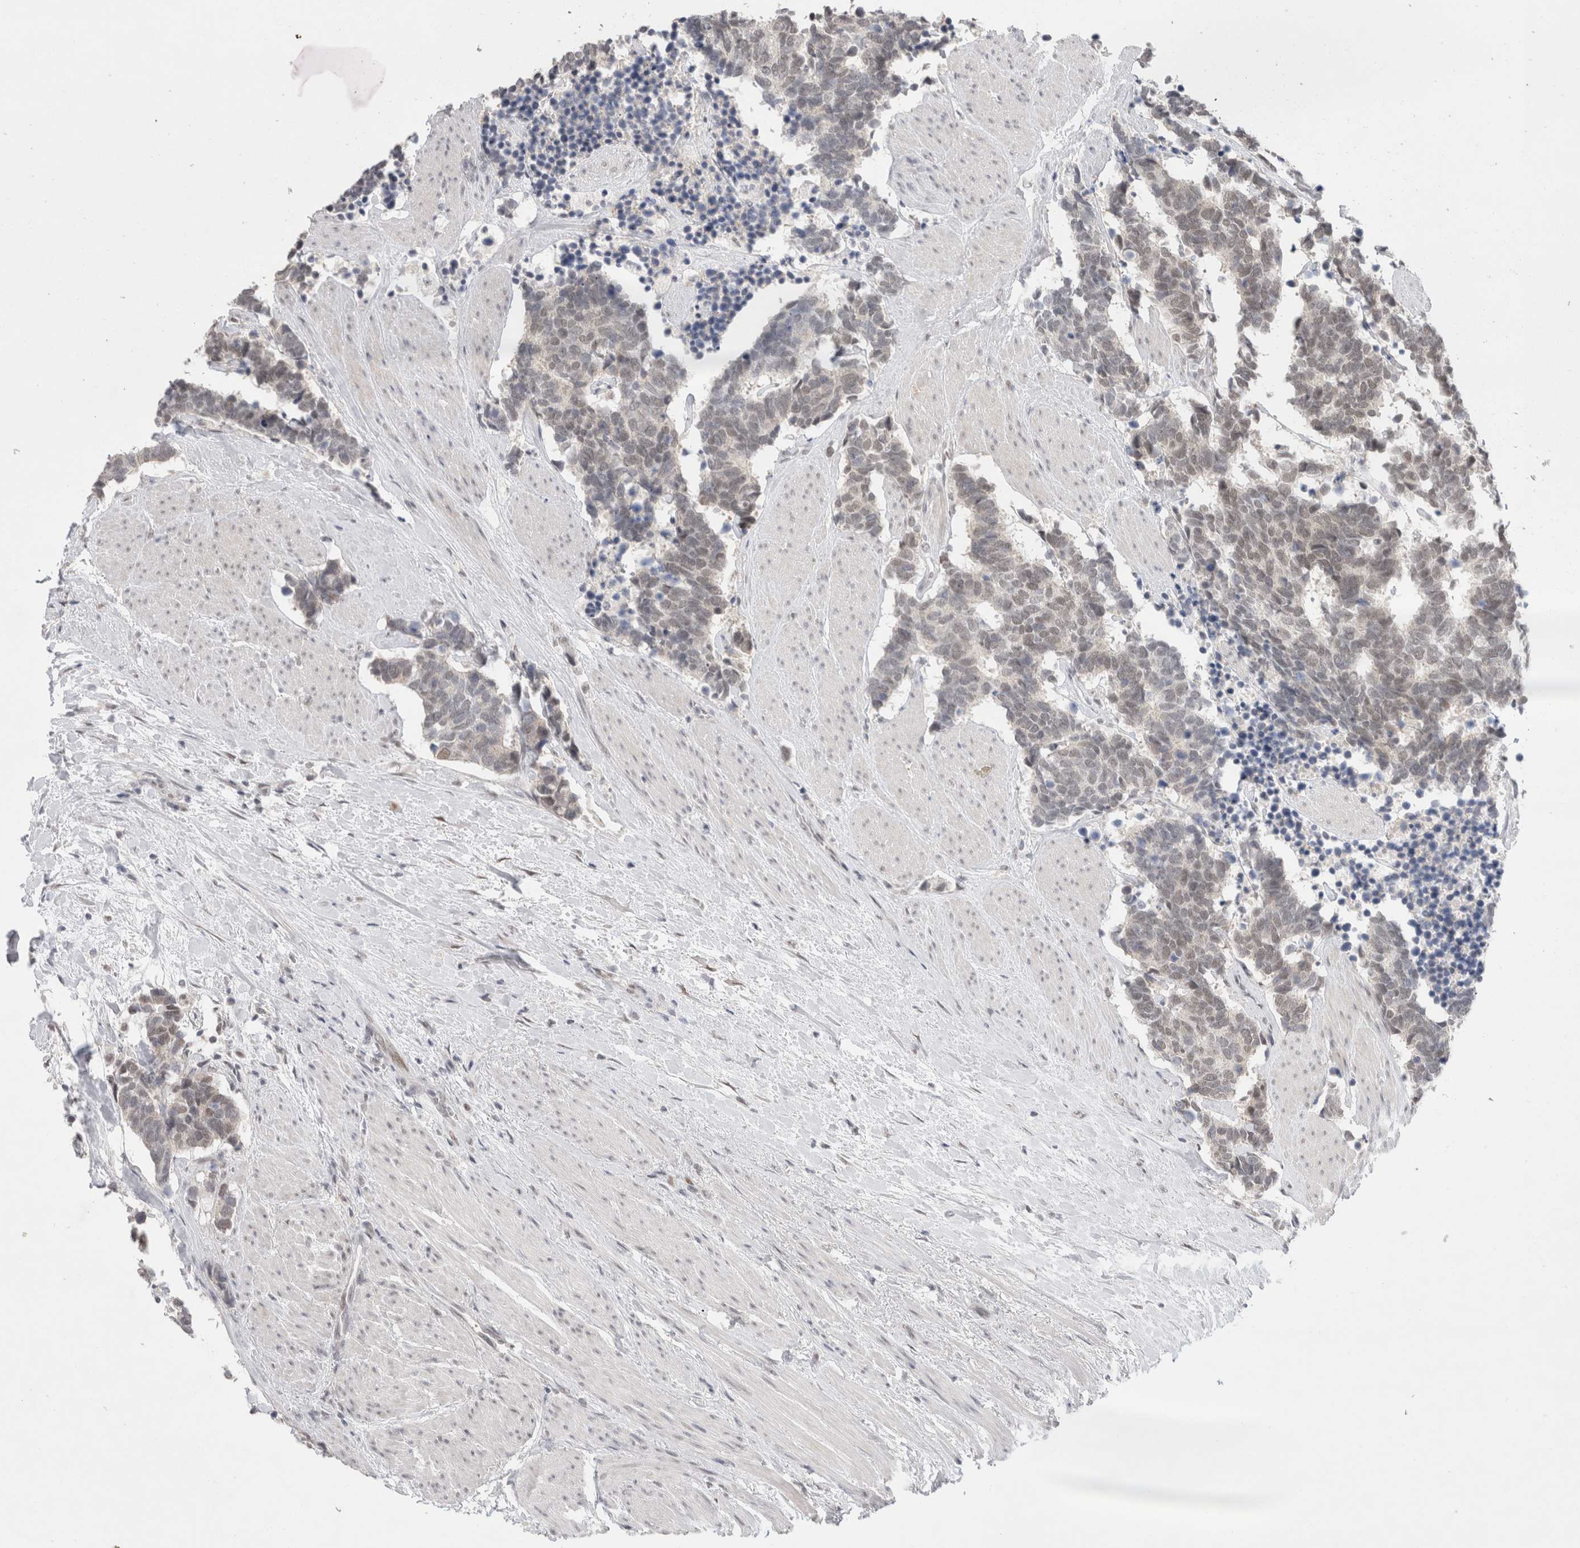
{"staining": {"intensity": "weak", "quantity": "<25%", "location": "nuclear"}, "tissue": "carcinoid", "cell_type": "Tumor cells", "image_type": "cancer", "snomed": [{"axis": "morphology", "description": "Carcinoma, NOS"}, {"axis": "morphology", "description": "Carcinoid, malignant, NOS"}, {"axis": "topography", "description": "Urinary bladder"}], "caption": "Tumor cells are negative for brown protein staining in carcinoid.", "gene": "RECQL4", "patient": {"sex": "male", "age": 57}}